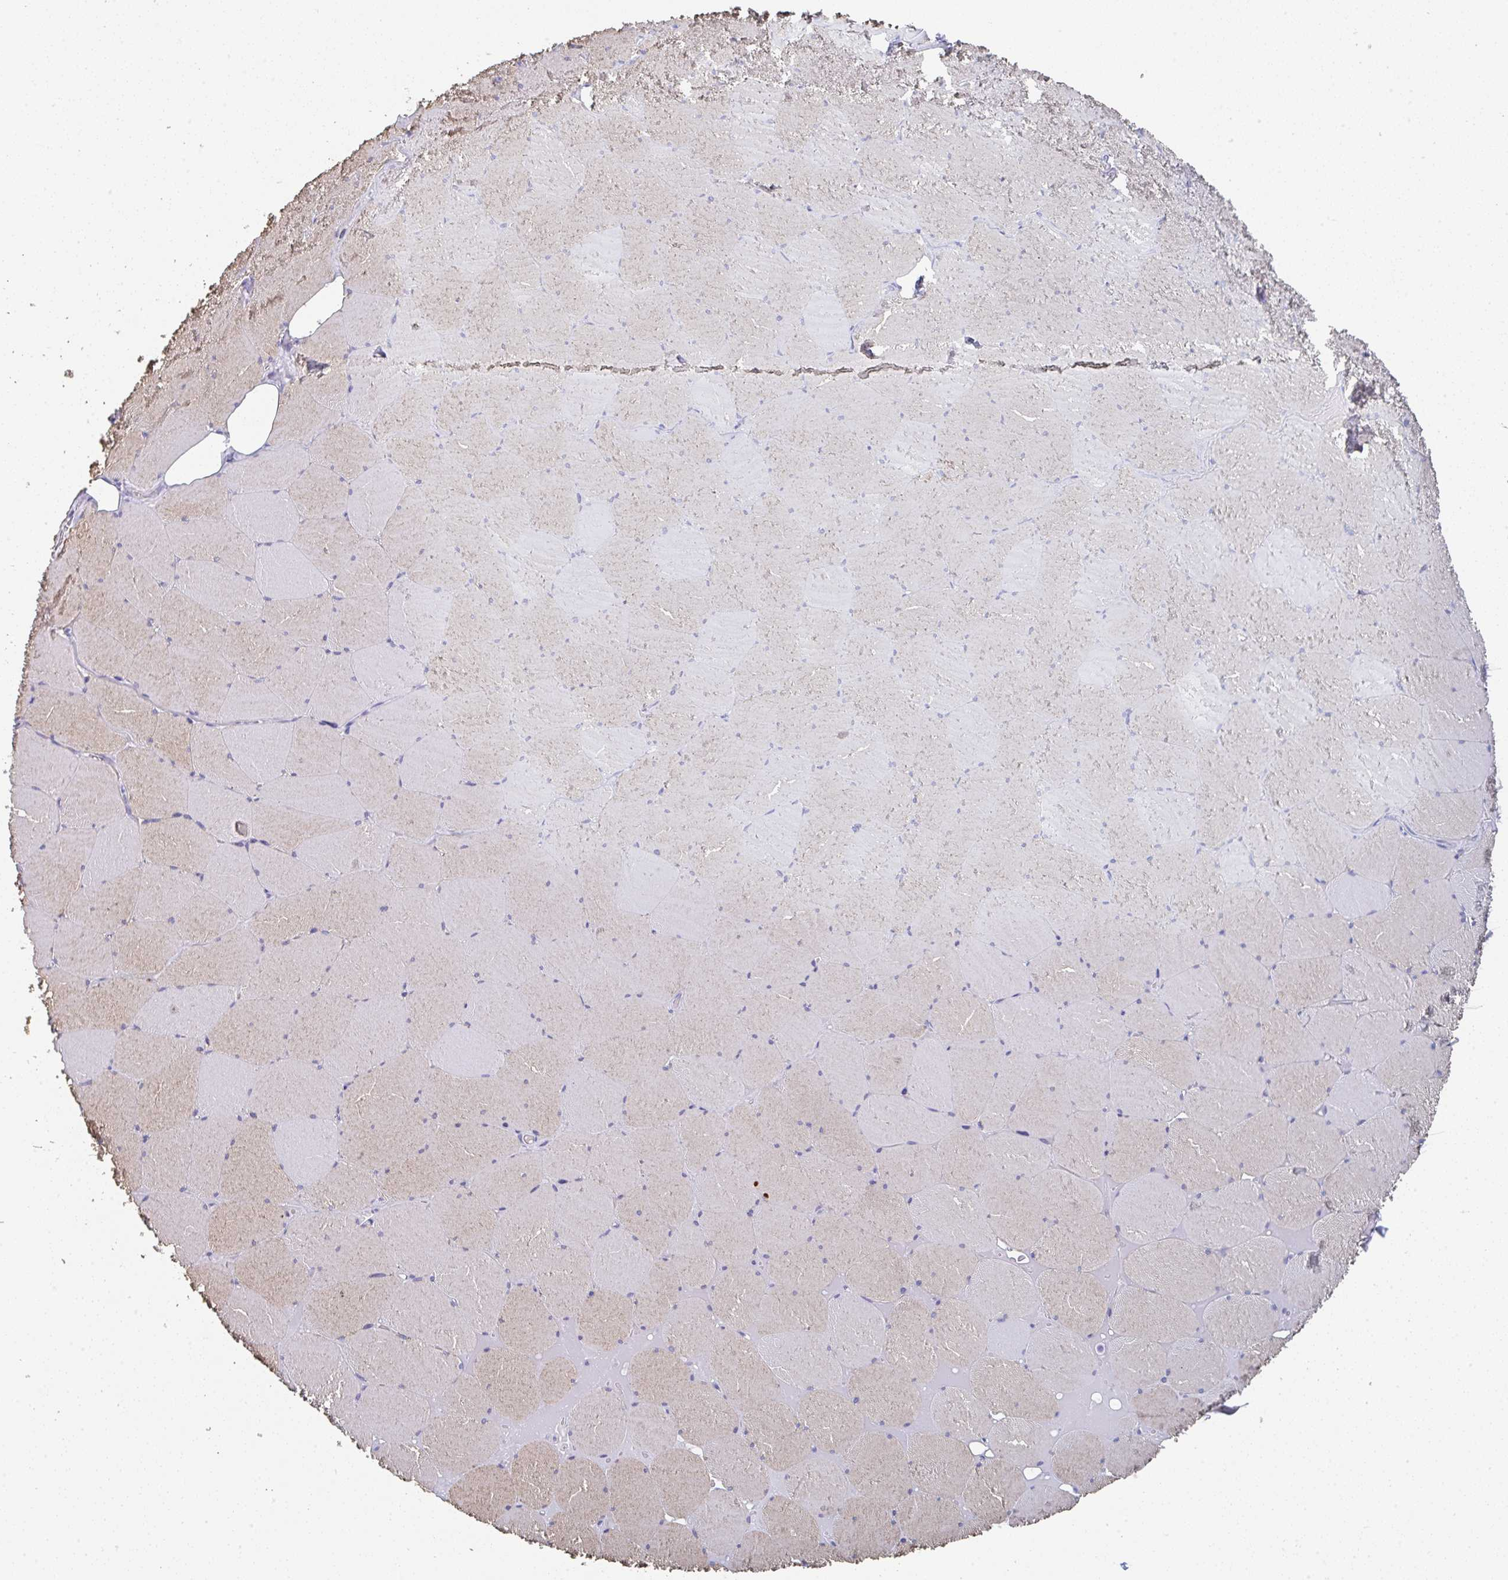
{"staining": {"intensity": "weak", "quantity": "25%-75%", "location": "cytoplasmic/membranous"}, "tissue": "skeletal muscle", "cell_type": "Myocytes", "image_type": "normal", "snomed": [{"axis": "morphology", "description": "Normal tissue, NOS"}, {"axis": "topography", "description": "Skeletal muscle"}, {"axis": "topography", "description": "Head-Neck"}], "caption": "A low amount of weak cytoplasmic/membranous staining is present in approximately 25%-75% of myocytes in unremarkable skeletal muscle. Nuclei are stained in blue.", "gene": "TNFRSF8", "patient": {"sex": "male", "age": 66}}